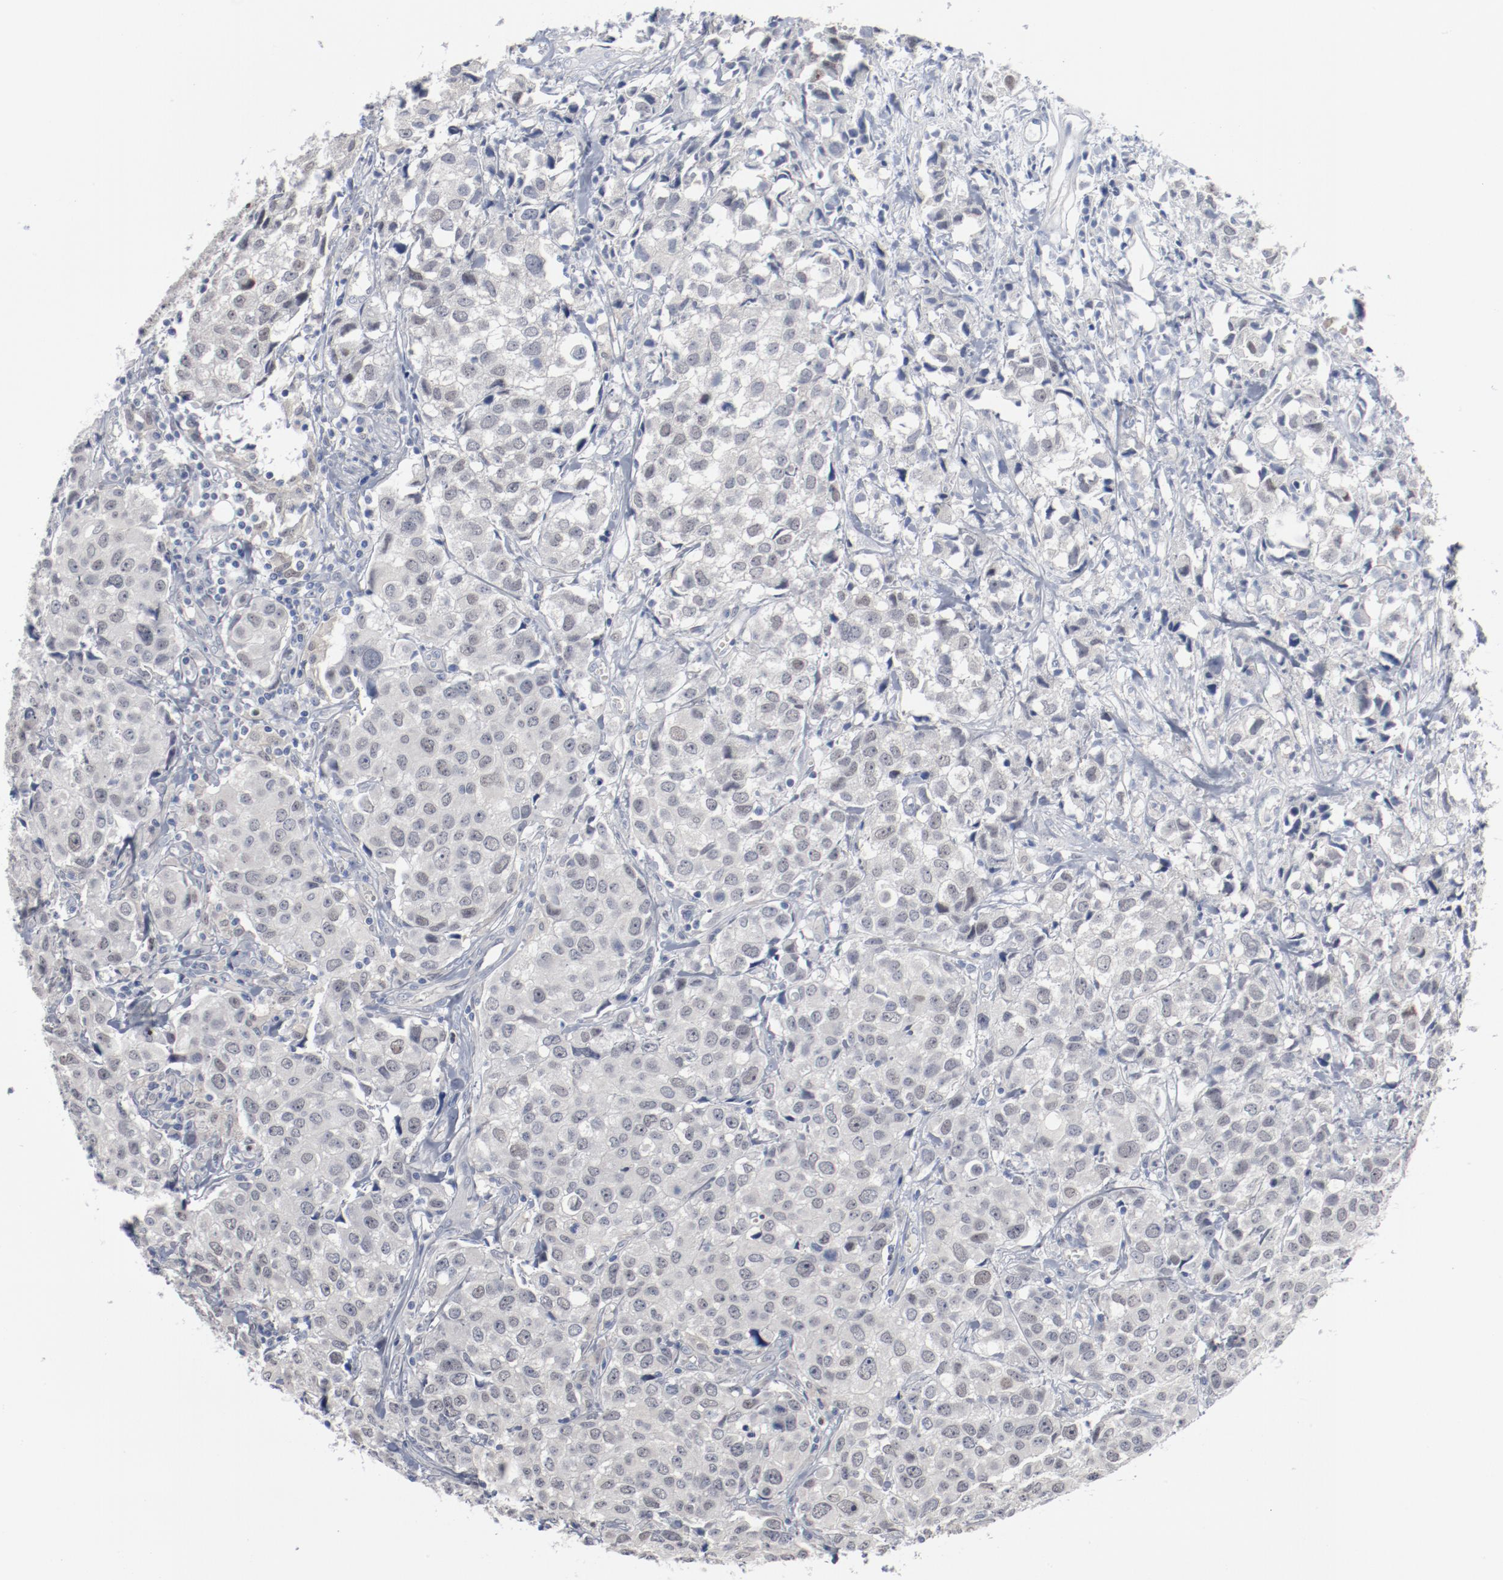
{"staining": {"intensity": "negative", "quantity": "none", "location": "none"}, "tissue": "urothelial cancer", "cell_type": "Tumor cells", "image_type": "cancer", "snomed": [{"axis": "morphology", "description": "Urothelial carcinoma, High grade"}, {"axis": "topography", "description": "Urinary bladder"}], "caption": "This is an IHC image of urothelial cancer. There is no staining in tumor cells.", "gene": "FOXN2", "patient": {"sex": "female", "age": 75}}